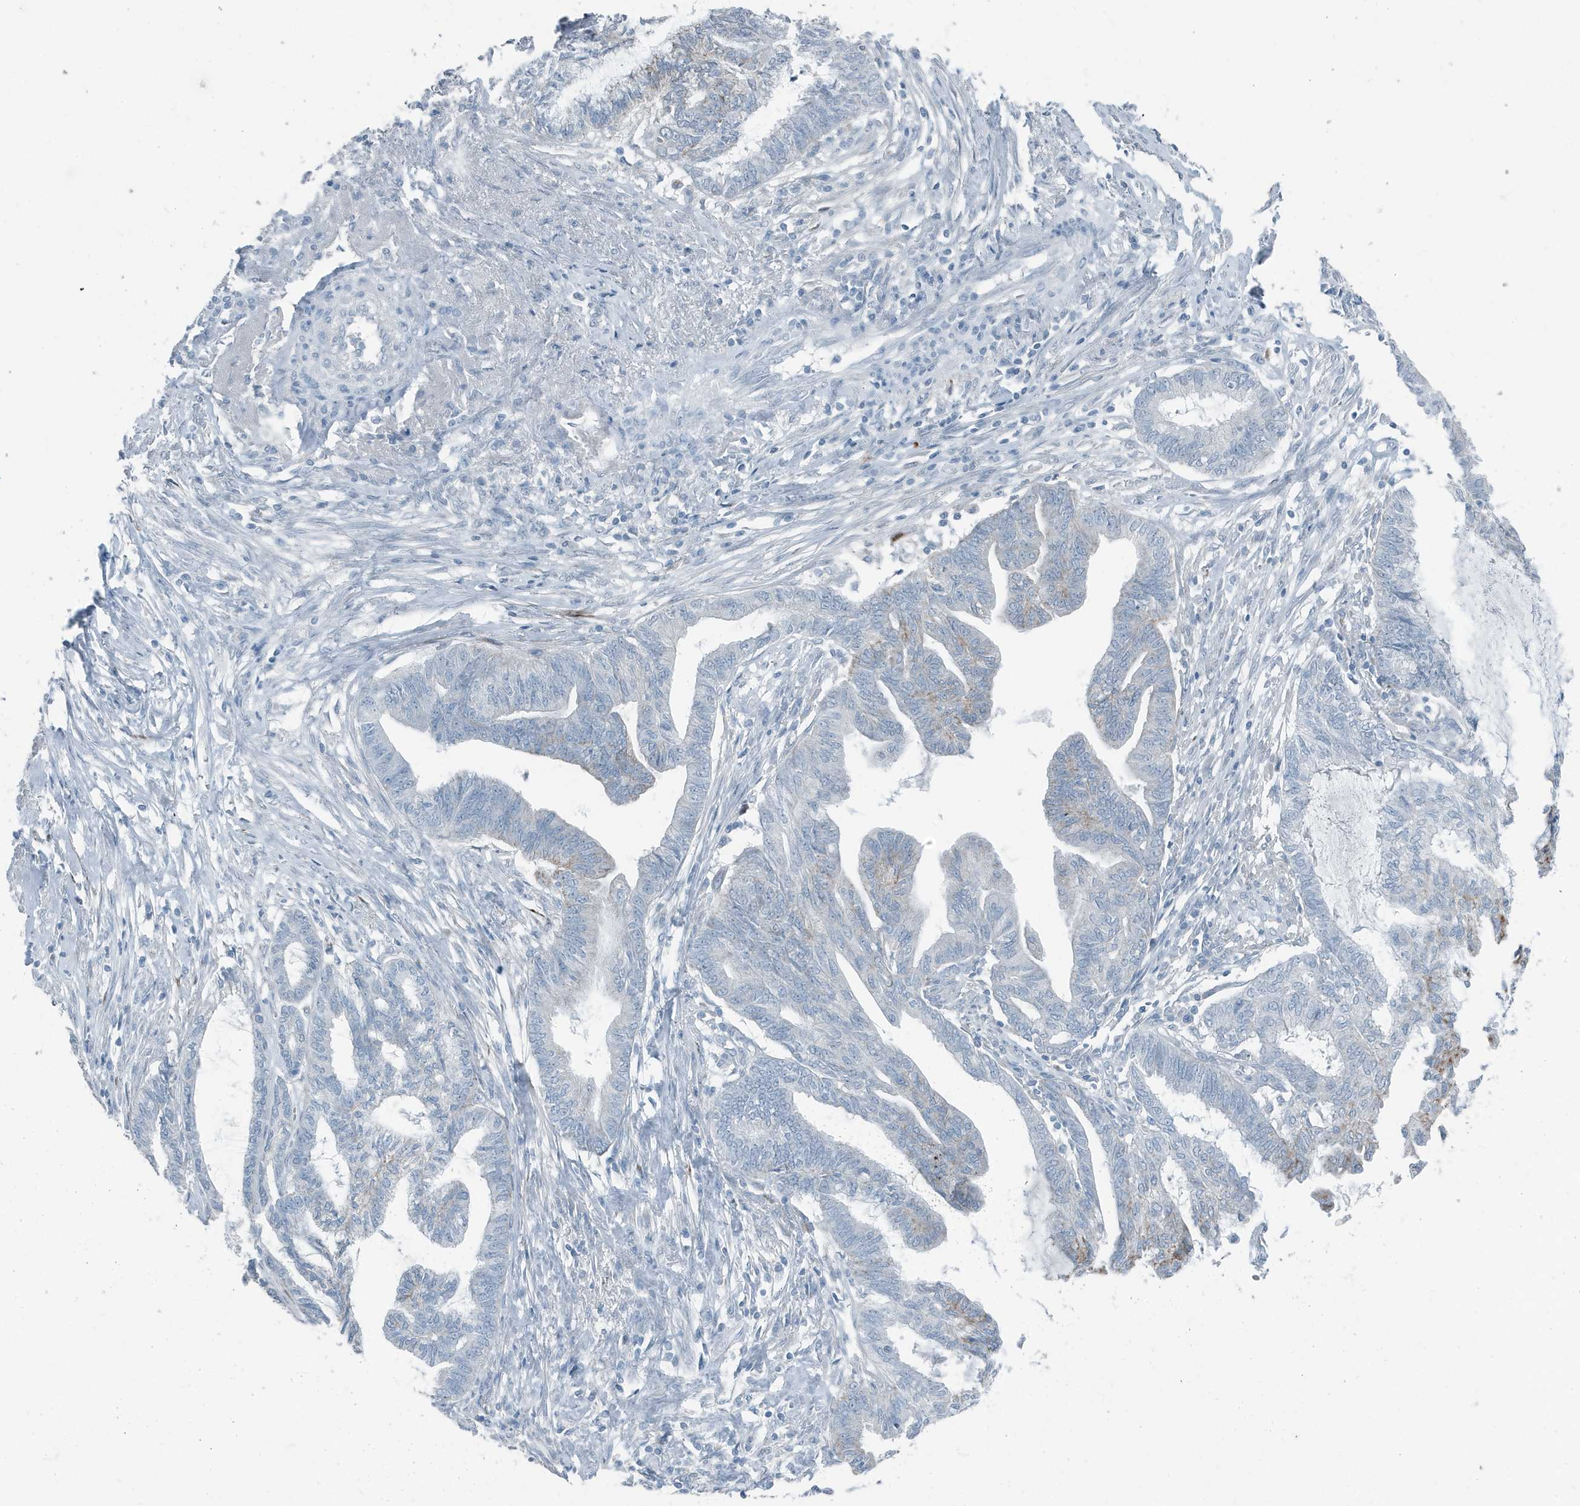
{"staining": {"intensity": "weak", "quantity": "<25%", "location": "cytoplasmic/membranous"}, "tissue": "endometrial cancer", "cell_type": "Tumor cells", "image_type": "cancer", "snomed": [{"axis": "morphology", "description": "Adenocarcinoma, NOS"}, {"axis": "topography", "description": "Endometrium"}], "caption": "DAB immunohistochemical staining of endometrial cancer shows no significant staining in tumor cells. (Stains: DAB immunohistochemistry (IHC) with hematoxylin counter stain, Microscopy: brightfield microscopy at high magnification).", "gene": "FAM162A", "patient": {"sex": "female", "age": 86}}